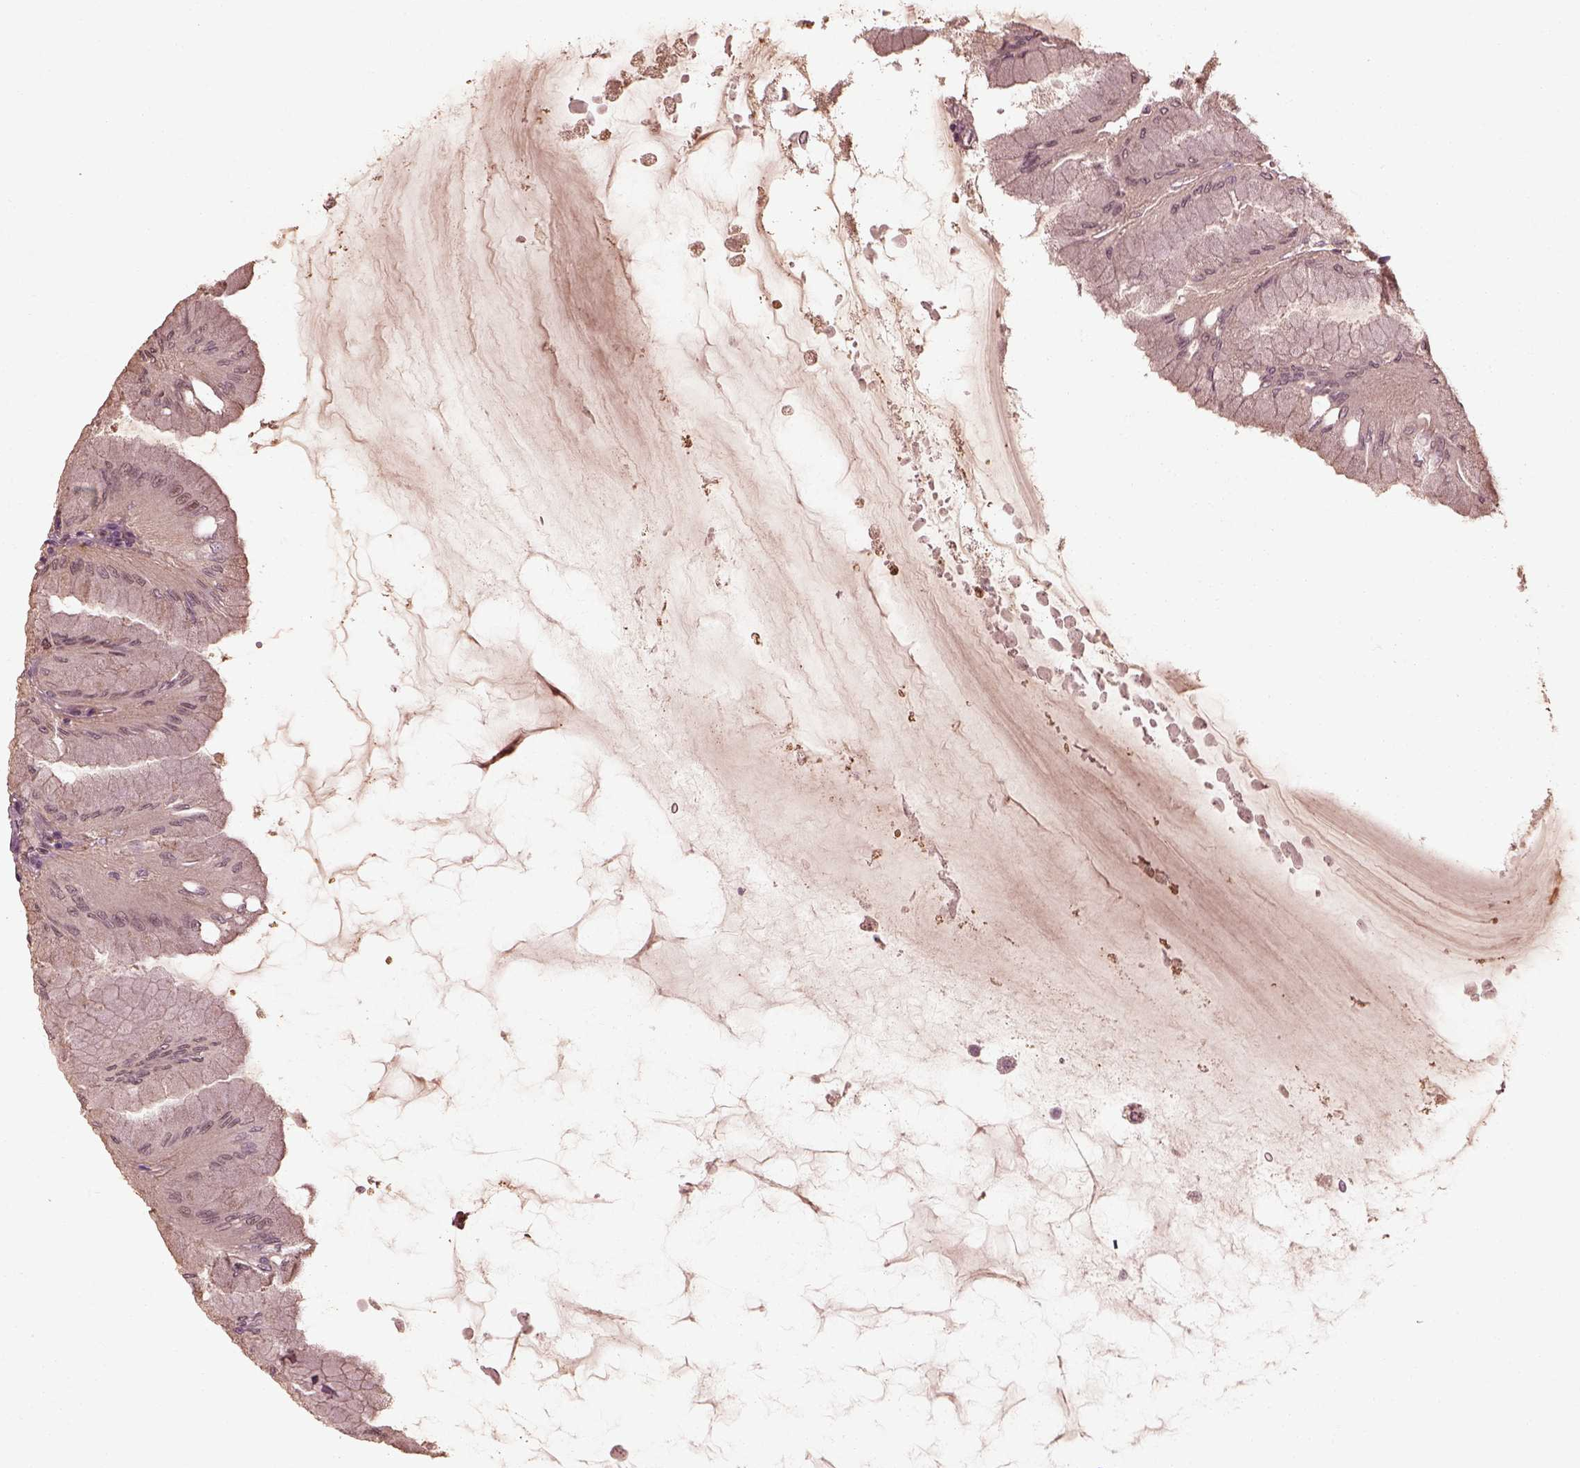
{"staining": {"intensity": "negative", "quantity": "none", "location": "none"}, "tissue": "stomach", "cell_type": "Glandular cells", "image_type": "normal", "snomed": [{"axis": "morphology", "description": "Normal tissue, NOS"}, {"axis": "topography", "description": "Stomach, upper"}], "caption": "DAB immunohistochemical staining of normal human stomach exhibits no significant expression in glandular cells.", "gene": "EFEMP1", "patient": {"sex": "male", "age": 60}}